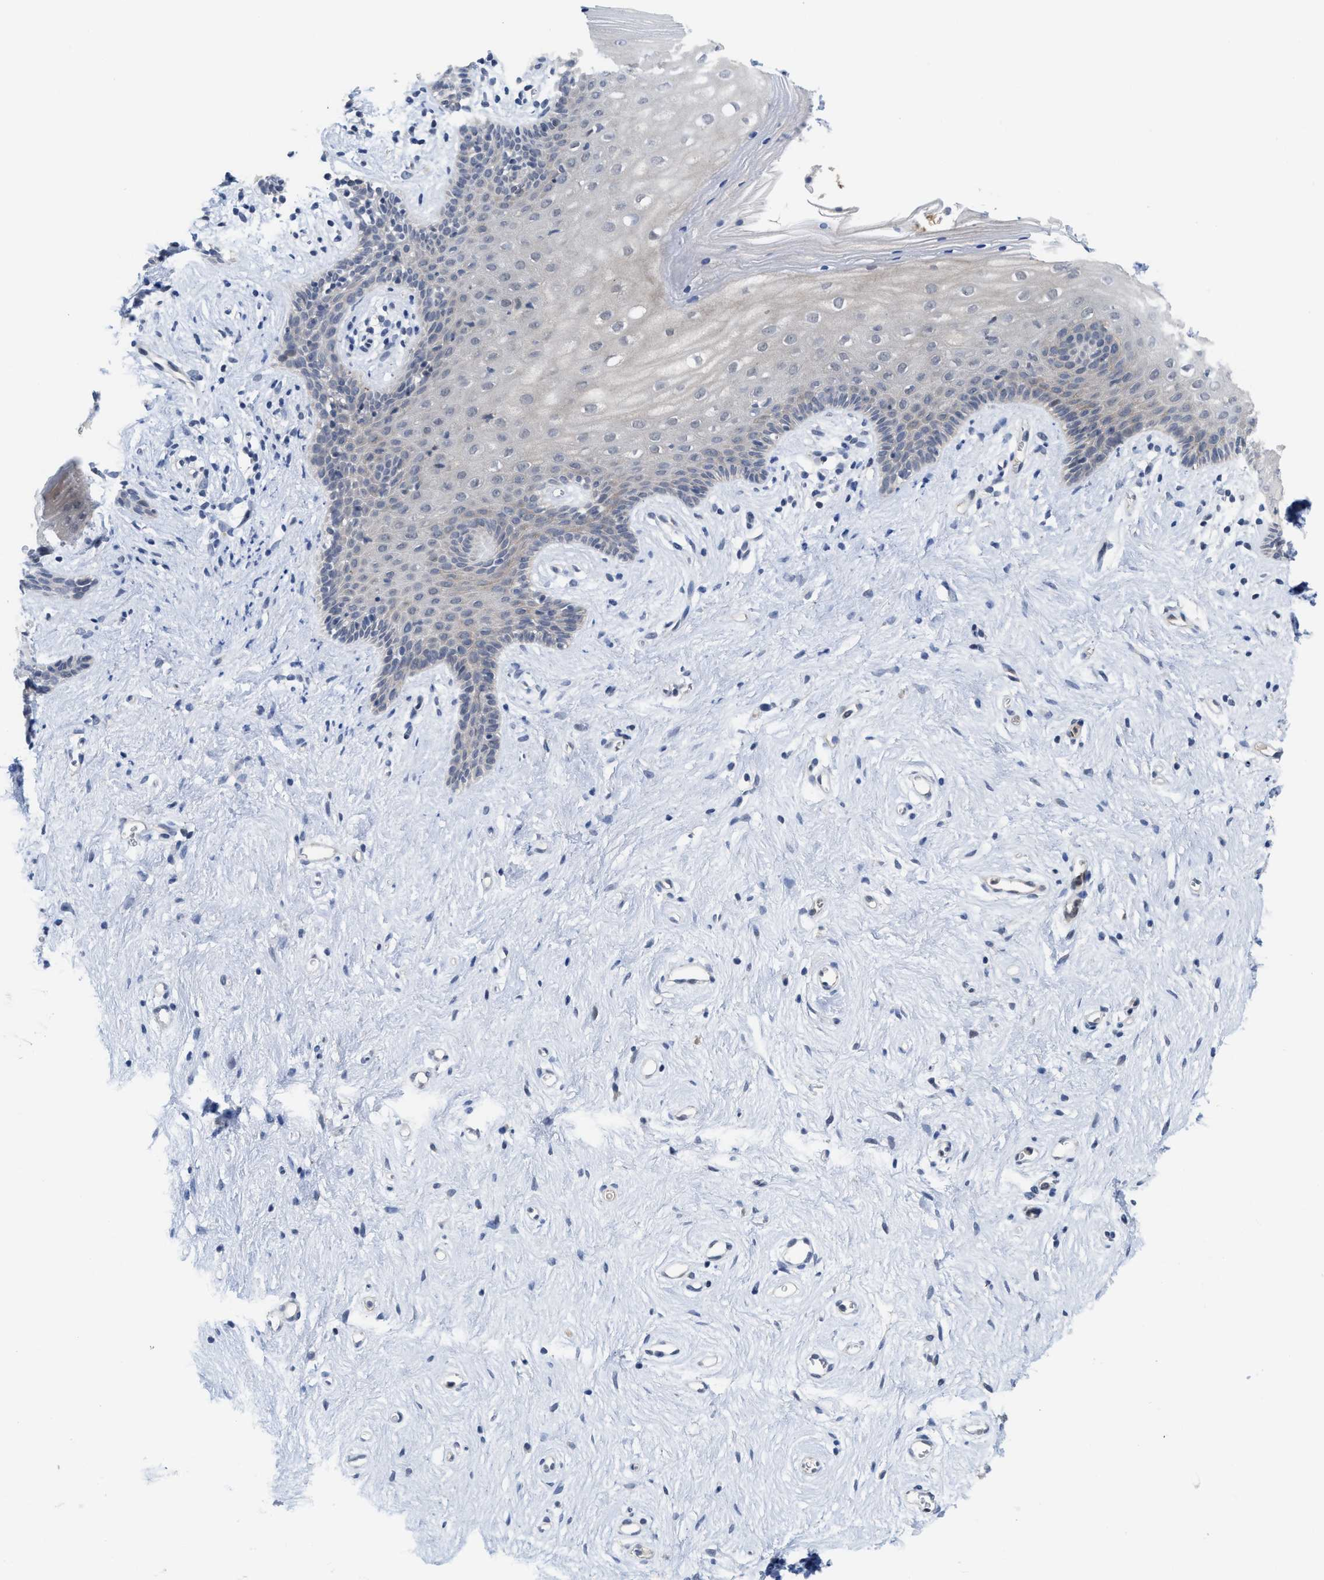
{"staining": {"intensity": "negative", "quantity": "none", "location": "none"}, "tissue": "vagina", "cell_type": "Squamous epithelial cells", "image_type": "normal", "snomed": [{"axis": "morphology", "description": "Normal tissue, NOS"}, {"axis": "topography", "description": "Vagina"}], "caption": "An image of vagina stained for a protein exhibits no brown staining in squamous epithelial cells. (Brightfield microscopy of DAB IHC at high magnification).", "gene": "LDAF1", "patient": {"sex": "female", "age": 44}}